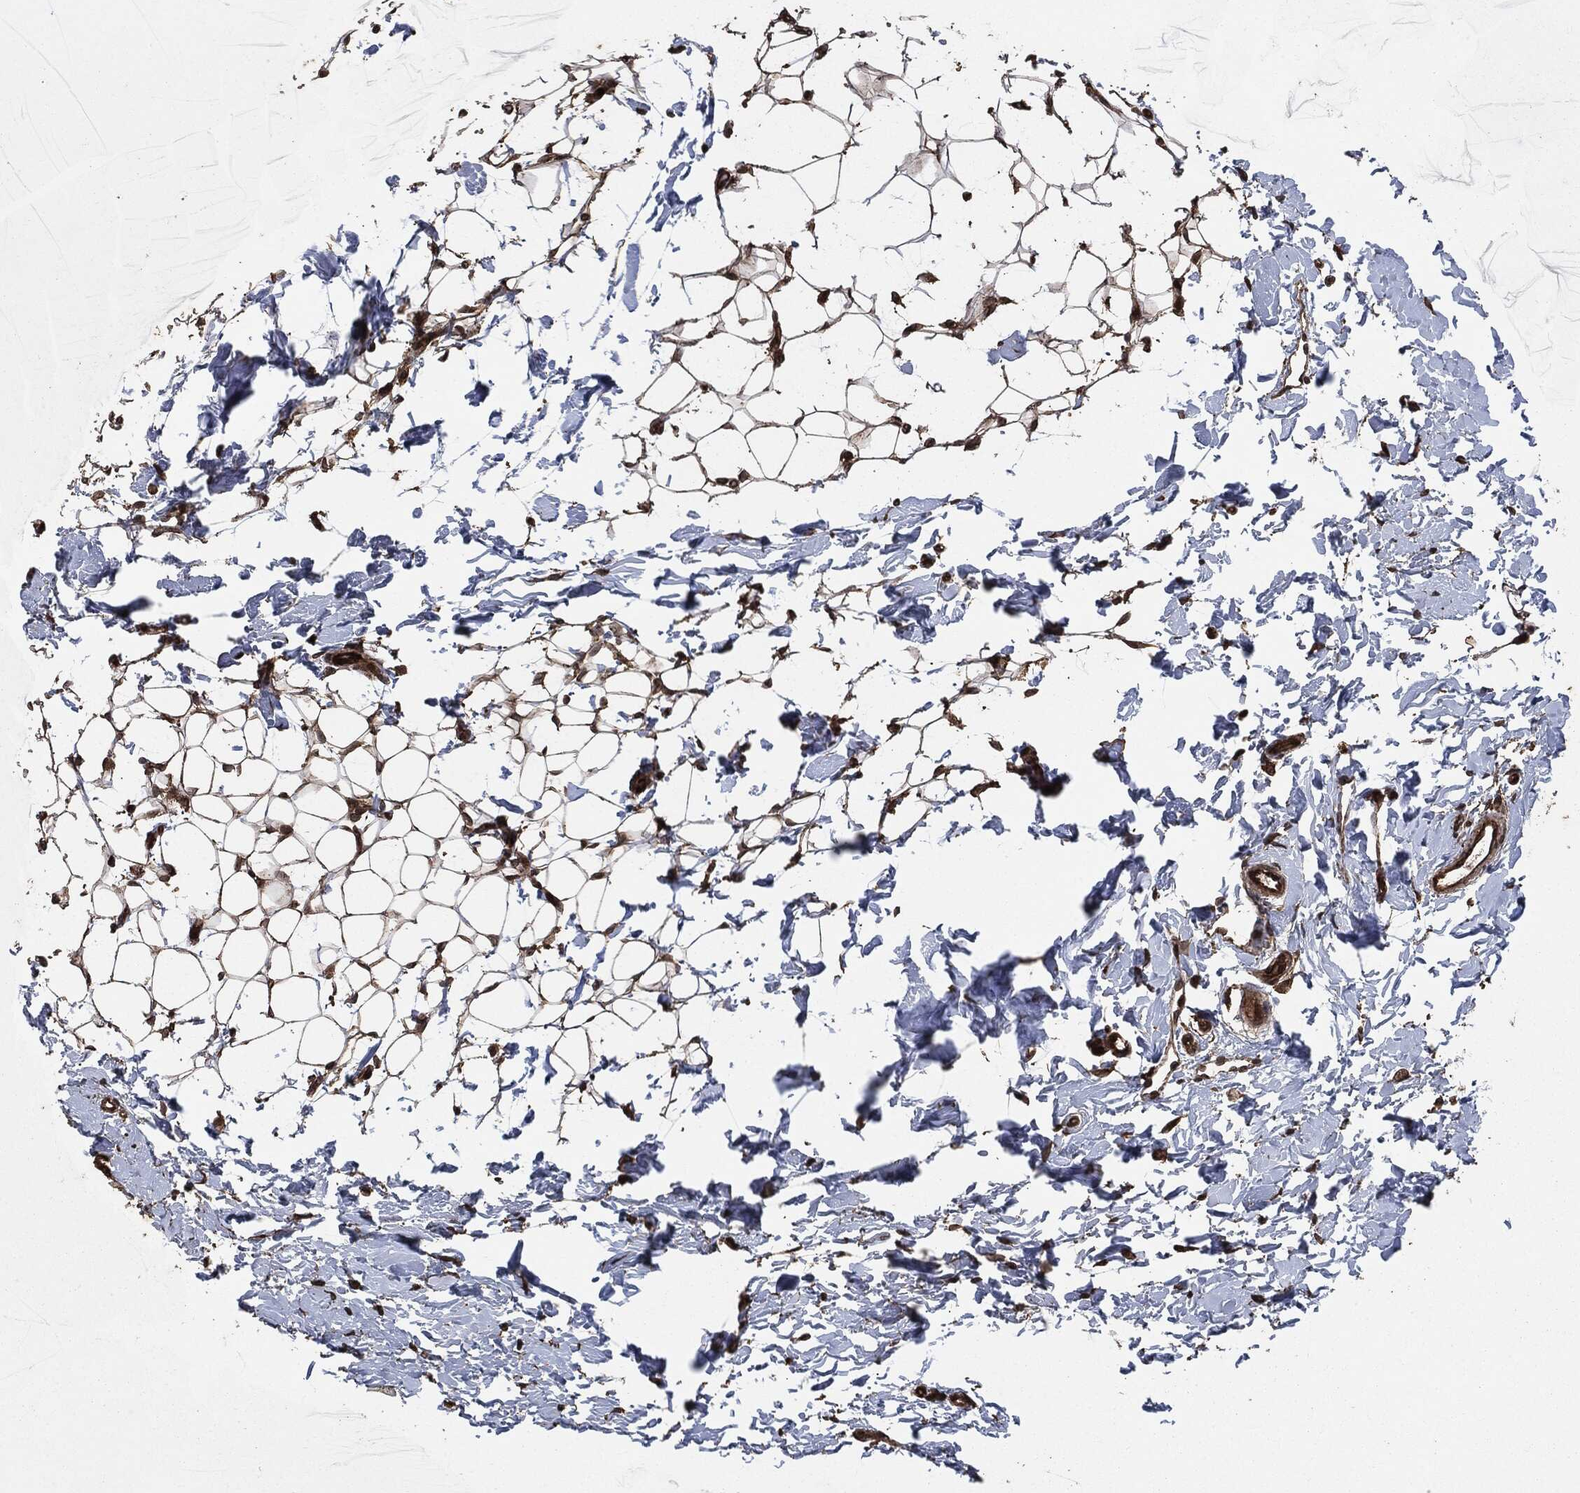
{"staining": {"intensity": "strong", "quantity": ">75%", "location": "cytoplasmic/membranous"}, "tissue": "breast", "cell_type": "Adipocytes", "image_type": "normal", "snomed": [{"axis": "morphology", "description": "Normal tissue, NOS"}, {"axis": "topography", "description": "Breast"}], "caption": "An IHC image of normal tissue is shown. Protein staining in brown highlights strong cytoplasmic/membranous positivity in breast within adipocytes.", "gene": "IFIT1", "patient": {"sex": "female", "age": 37}}